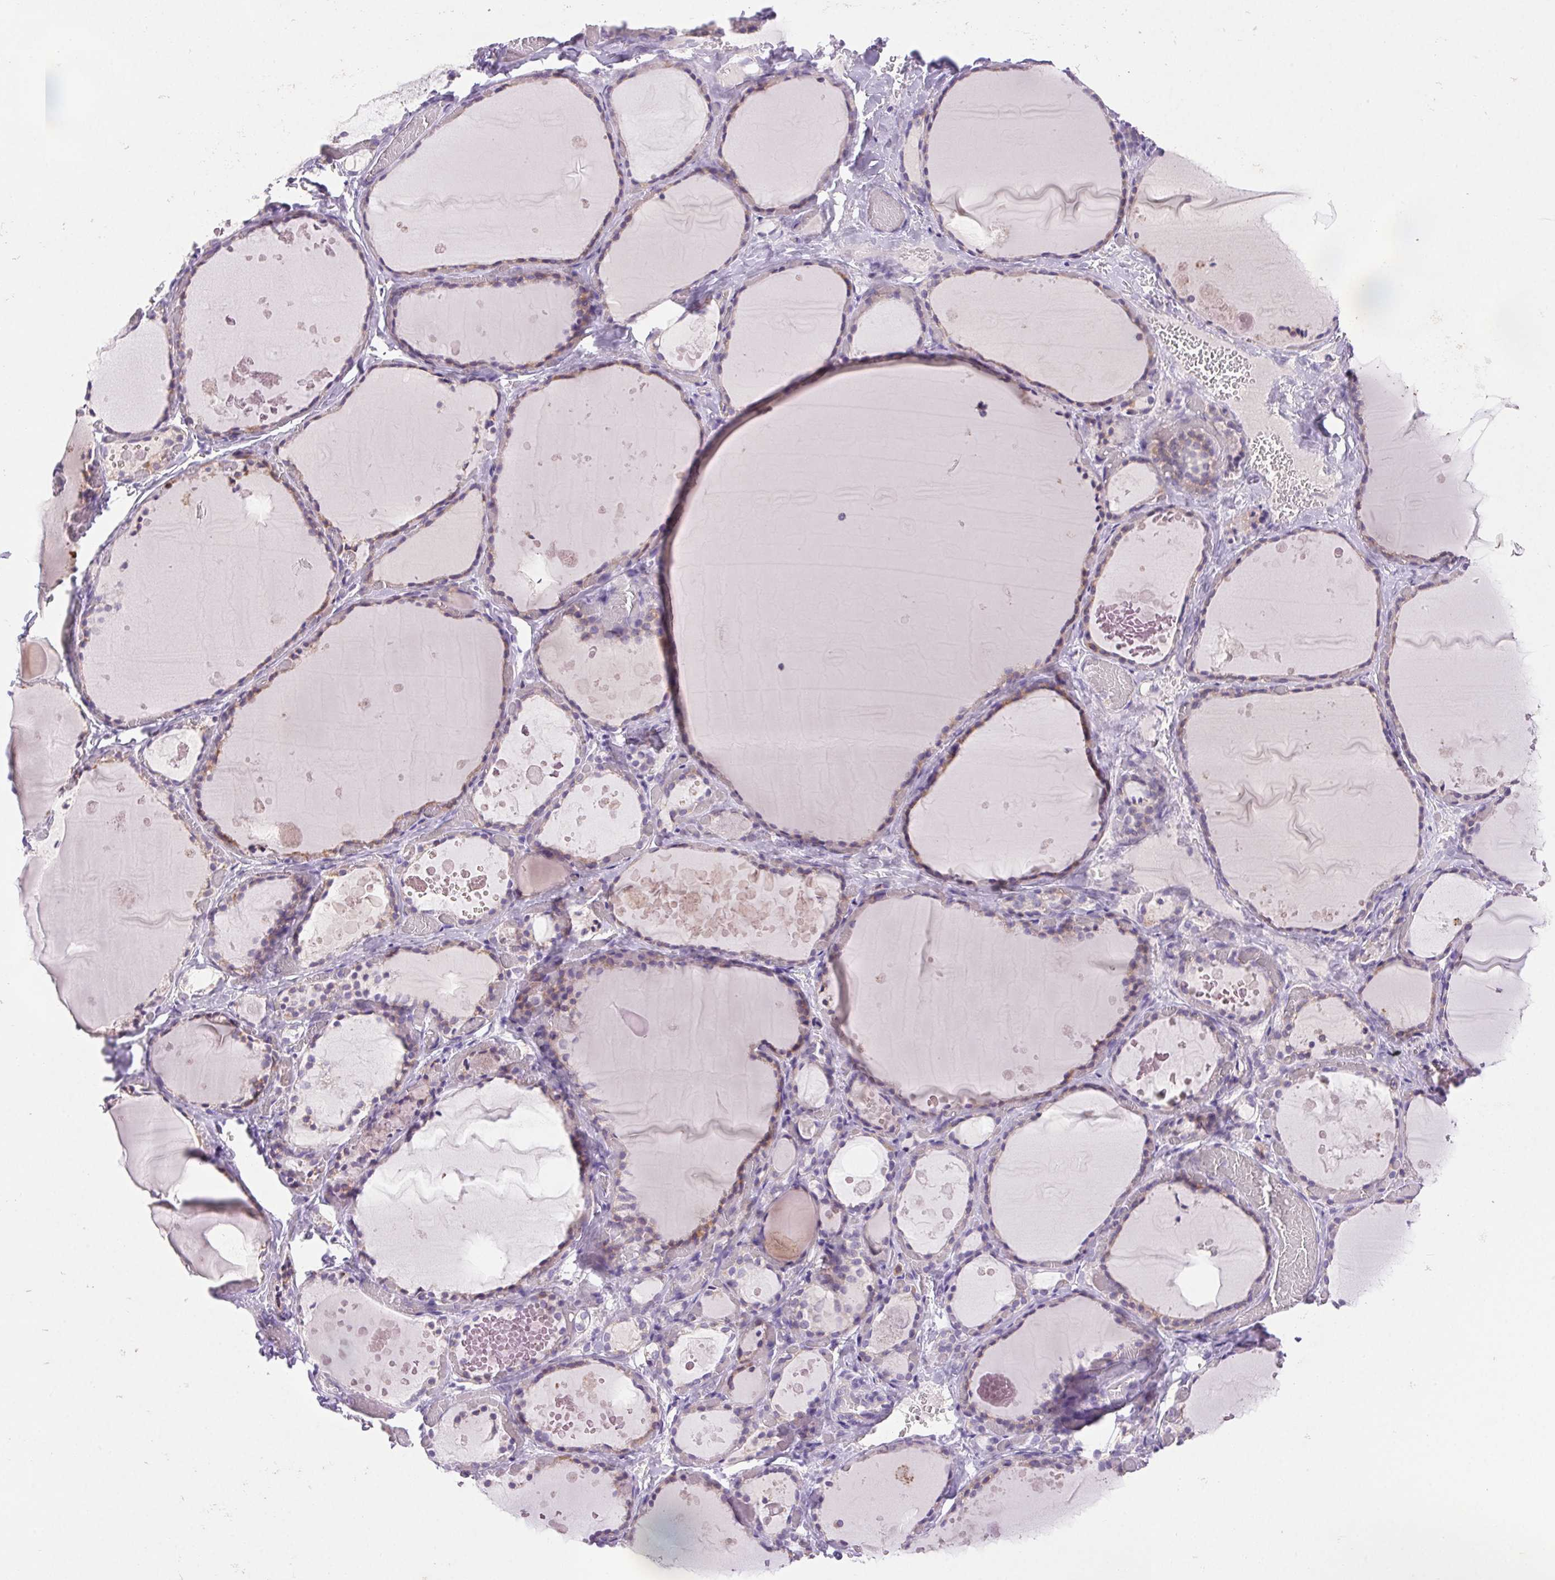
{"staining": {"intensity": "weak", "quantity": "25%-75%", "location": "cytoplasmic/membranous"}, "tissue": "thyroid gland", "cell_type": "Glandular cells", "image_type": "normal", "snomed": [{"axis": "morphology", "description": "Normal tissue, NOS"}, {"axis": "topography", "description": "Thyroid gland"}], "caption": "Immunohistochemical staining of normal human thyroid gland displays low levels of weak cytoplasmic/membranous expression in approximately 25%-75% of glandular cells.", "gene": "ARHGAP11B", "patient": {"sex": "female", "age": 56}}